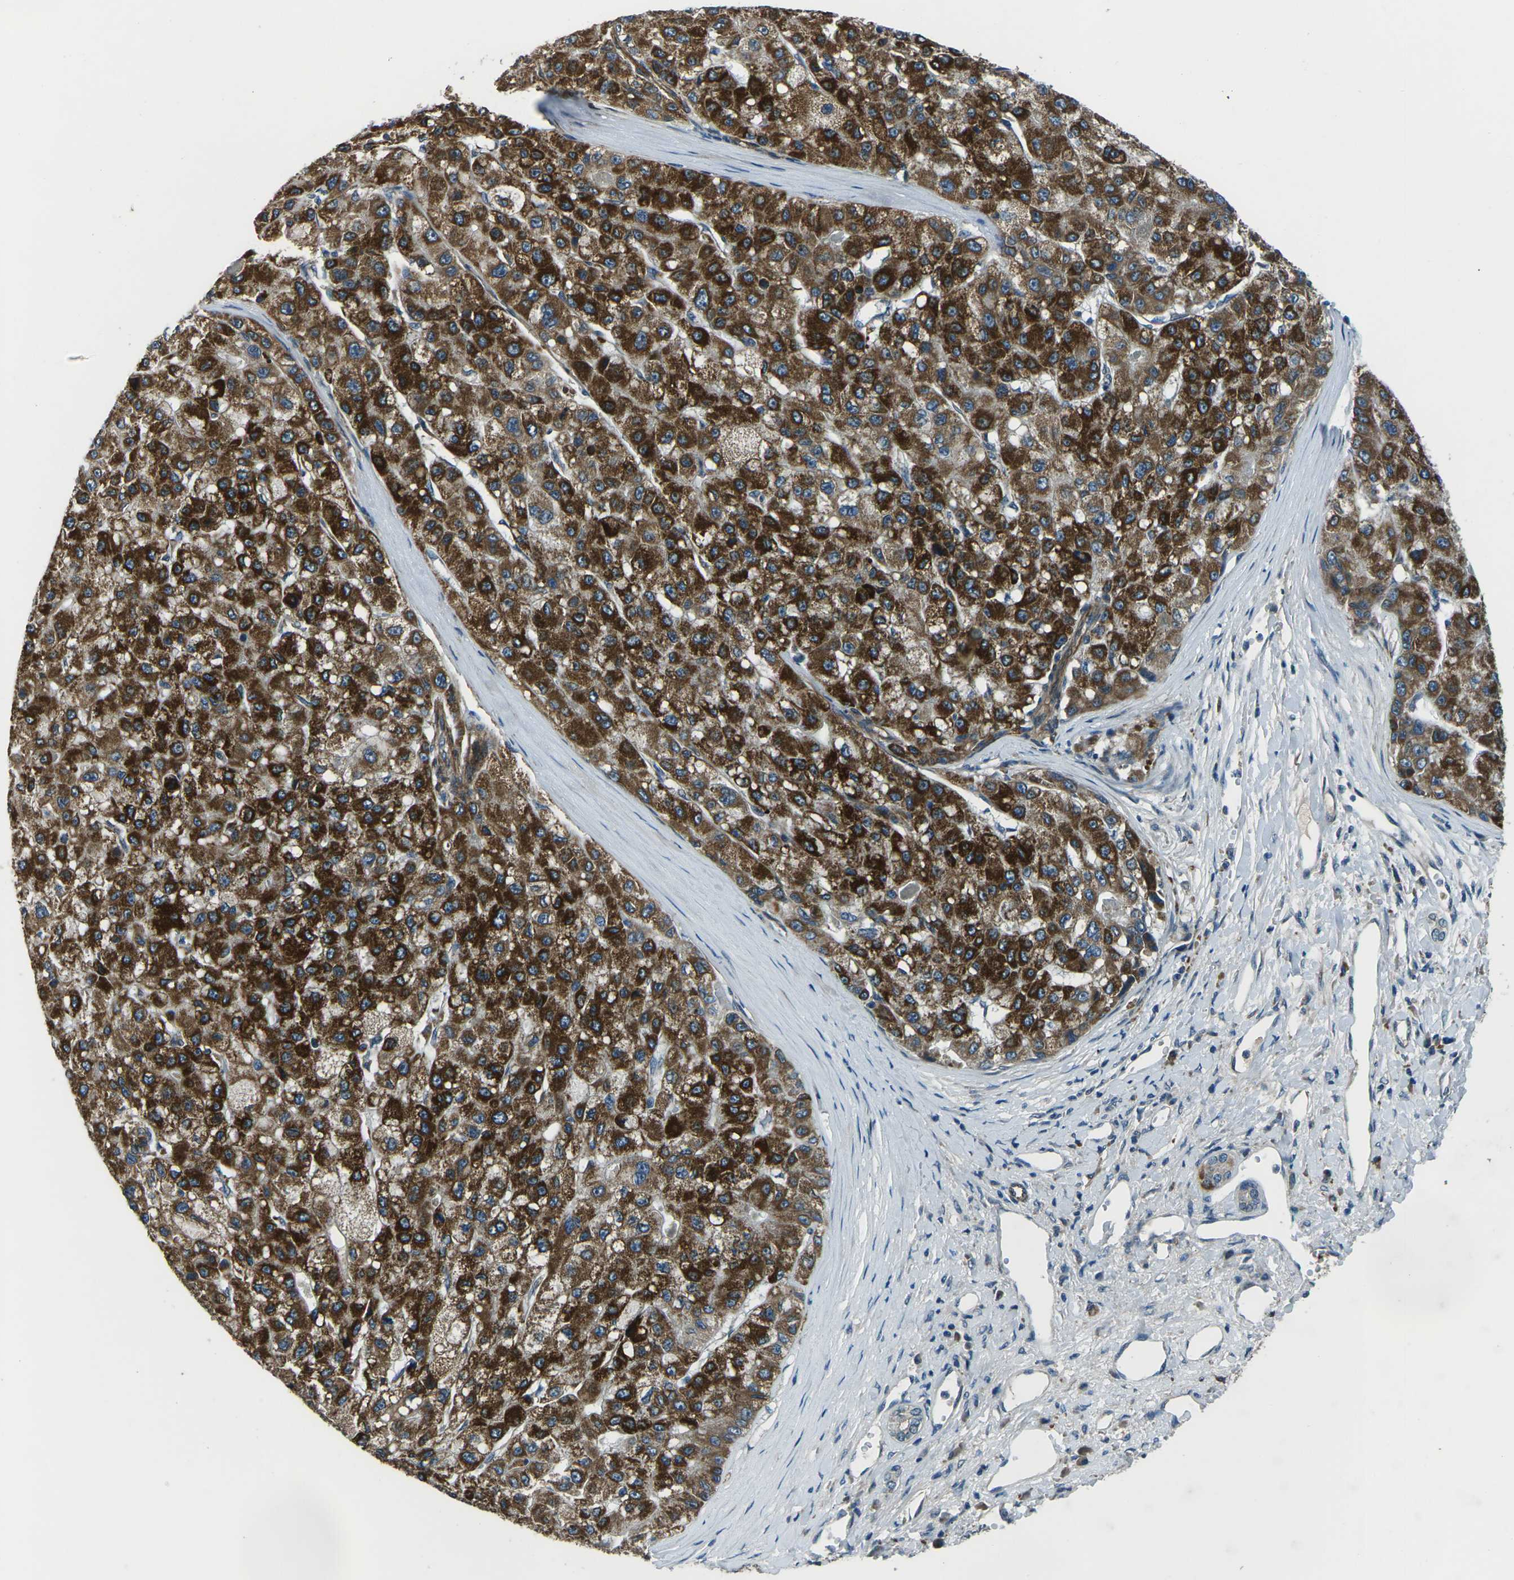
{"staining": {"intensity": "strong", "quantity": ">75%", "location": "cytoplasmic/membranous"}, "tissue": "liver cancer", "cell_type": "Tumor cells", "image_type": "cancer", "snomed": [{"axis": "morphology", "description": "Carcinoma, Hepatocellular, NOS"}, {"axis": "topography", "description": "Liver"}], "caption": "Protein expression analysis of human liver cancer reveals strong cytoplasmic/membranous staining in approximately >75% of tumor cells.", "gene": "AFAP1", "patient": {"sex": "male", "age": 80}}